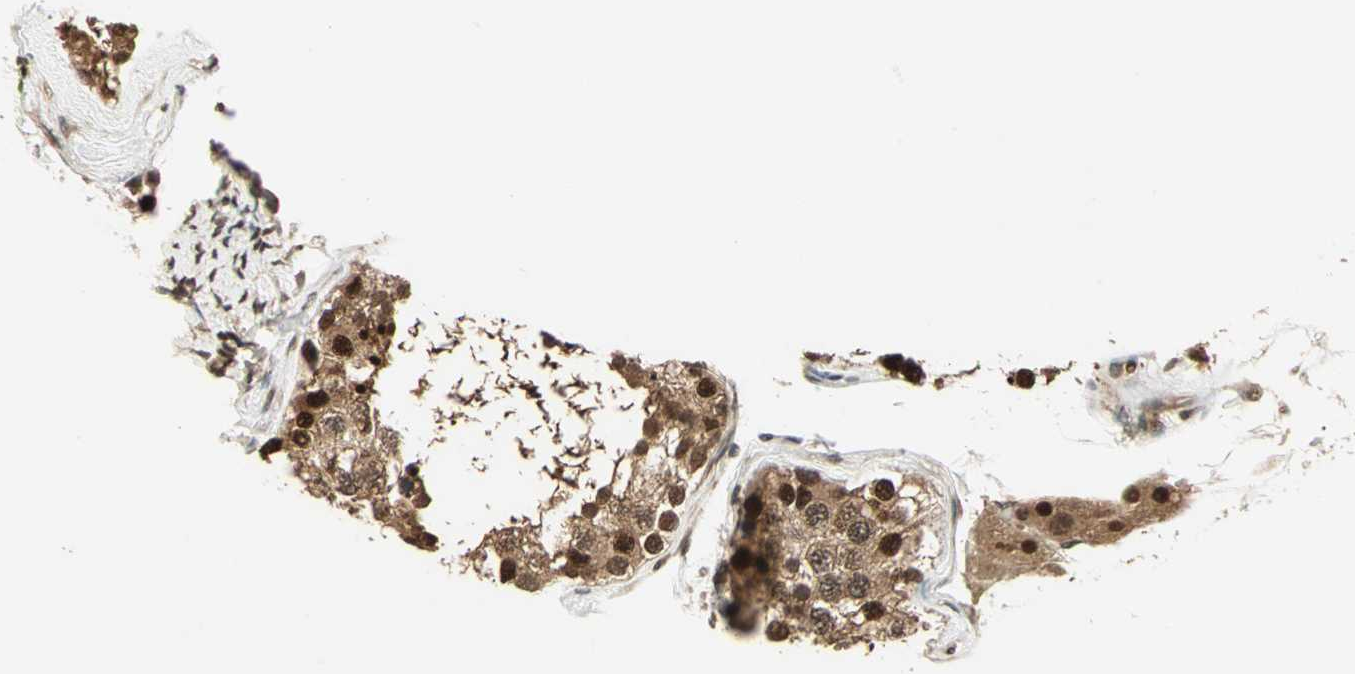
{"staining": {"intensity": "strong", "quantity": ">75%", "location": "cytoplasmic/membranous,nuclear"}, "tissue": "testis", "cell_type": "Cells in seminiferous ducts", "image_type": "normal", "snomed": [{"axis": "morphology", "description": "Normal tissue, NOS"}, {"axis": "topography", "description": "Testis"}], "caption": "Cells in seminiferous ducts reveal strong cytoplasmic/membranous,nuclear expression in approximately >75% of cells in benign testis.", "gene": "PSMC3", "patient": {"sex": "male", "age": 68}}